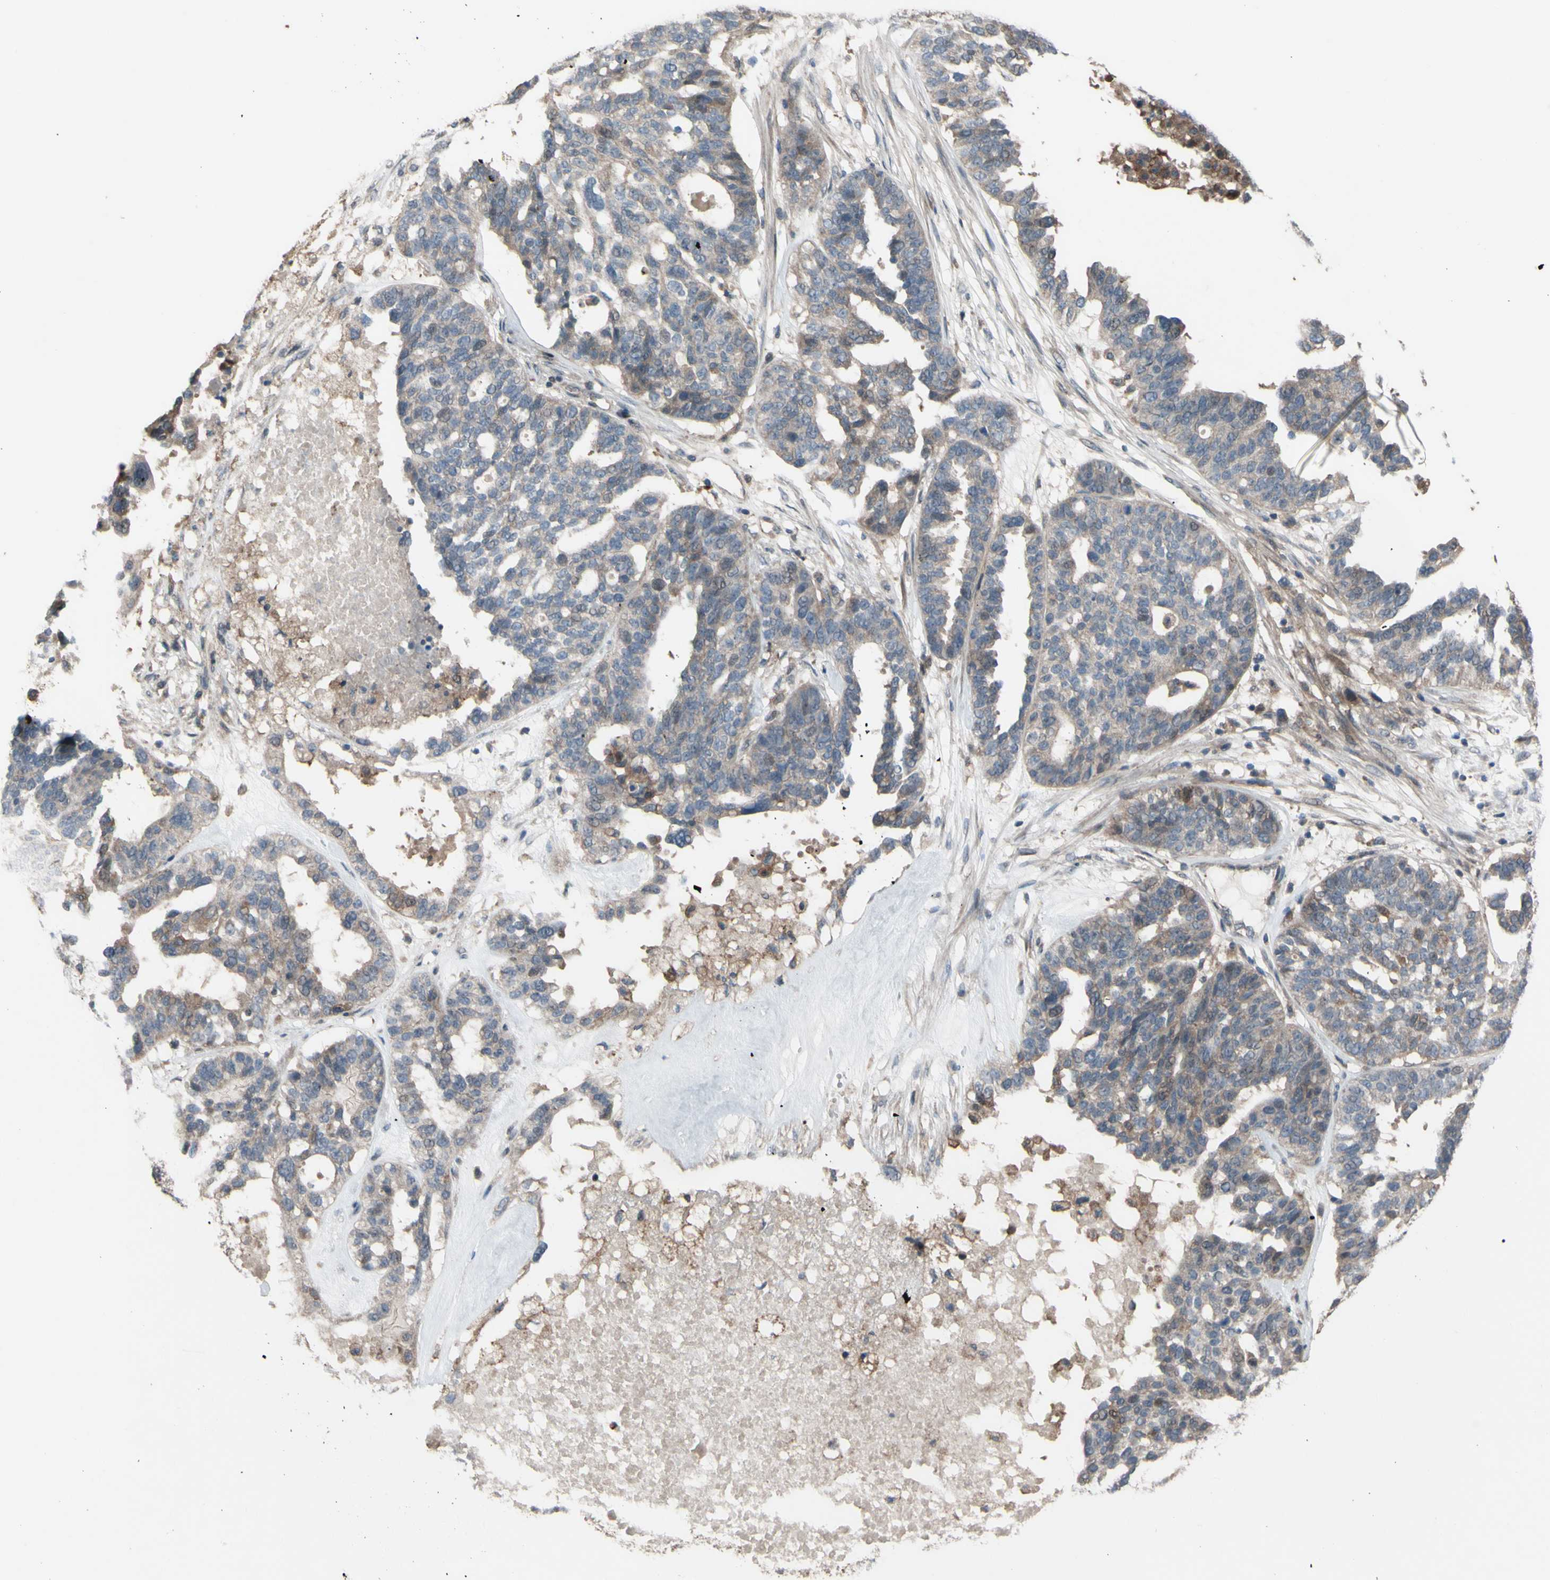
{"staining": {"intensity": "moderate", "quantity": "25%-75%", "location": "cytoplasmic/membranous"}, "tissue": "ovarian cancer", "cell_type": "Tumor cells", "image_type": "cancer", "snomed": [{"axis": "morphology", "description": "Cystadenocarcinoma, serous, NOS"}, {"axis": "topography", "description": "Ovary"}], "caption": "Protein staining by IHC displays moderate cytoplasmic/membranous staining in about 25%-75% of tumor cells in ovarian serous cystadenocarcinoma.", "gene": "SHROOM4", "patient": {"sex": "female", "age": 59}}